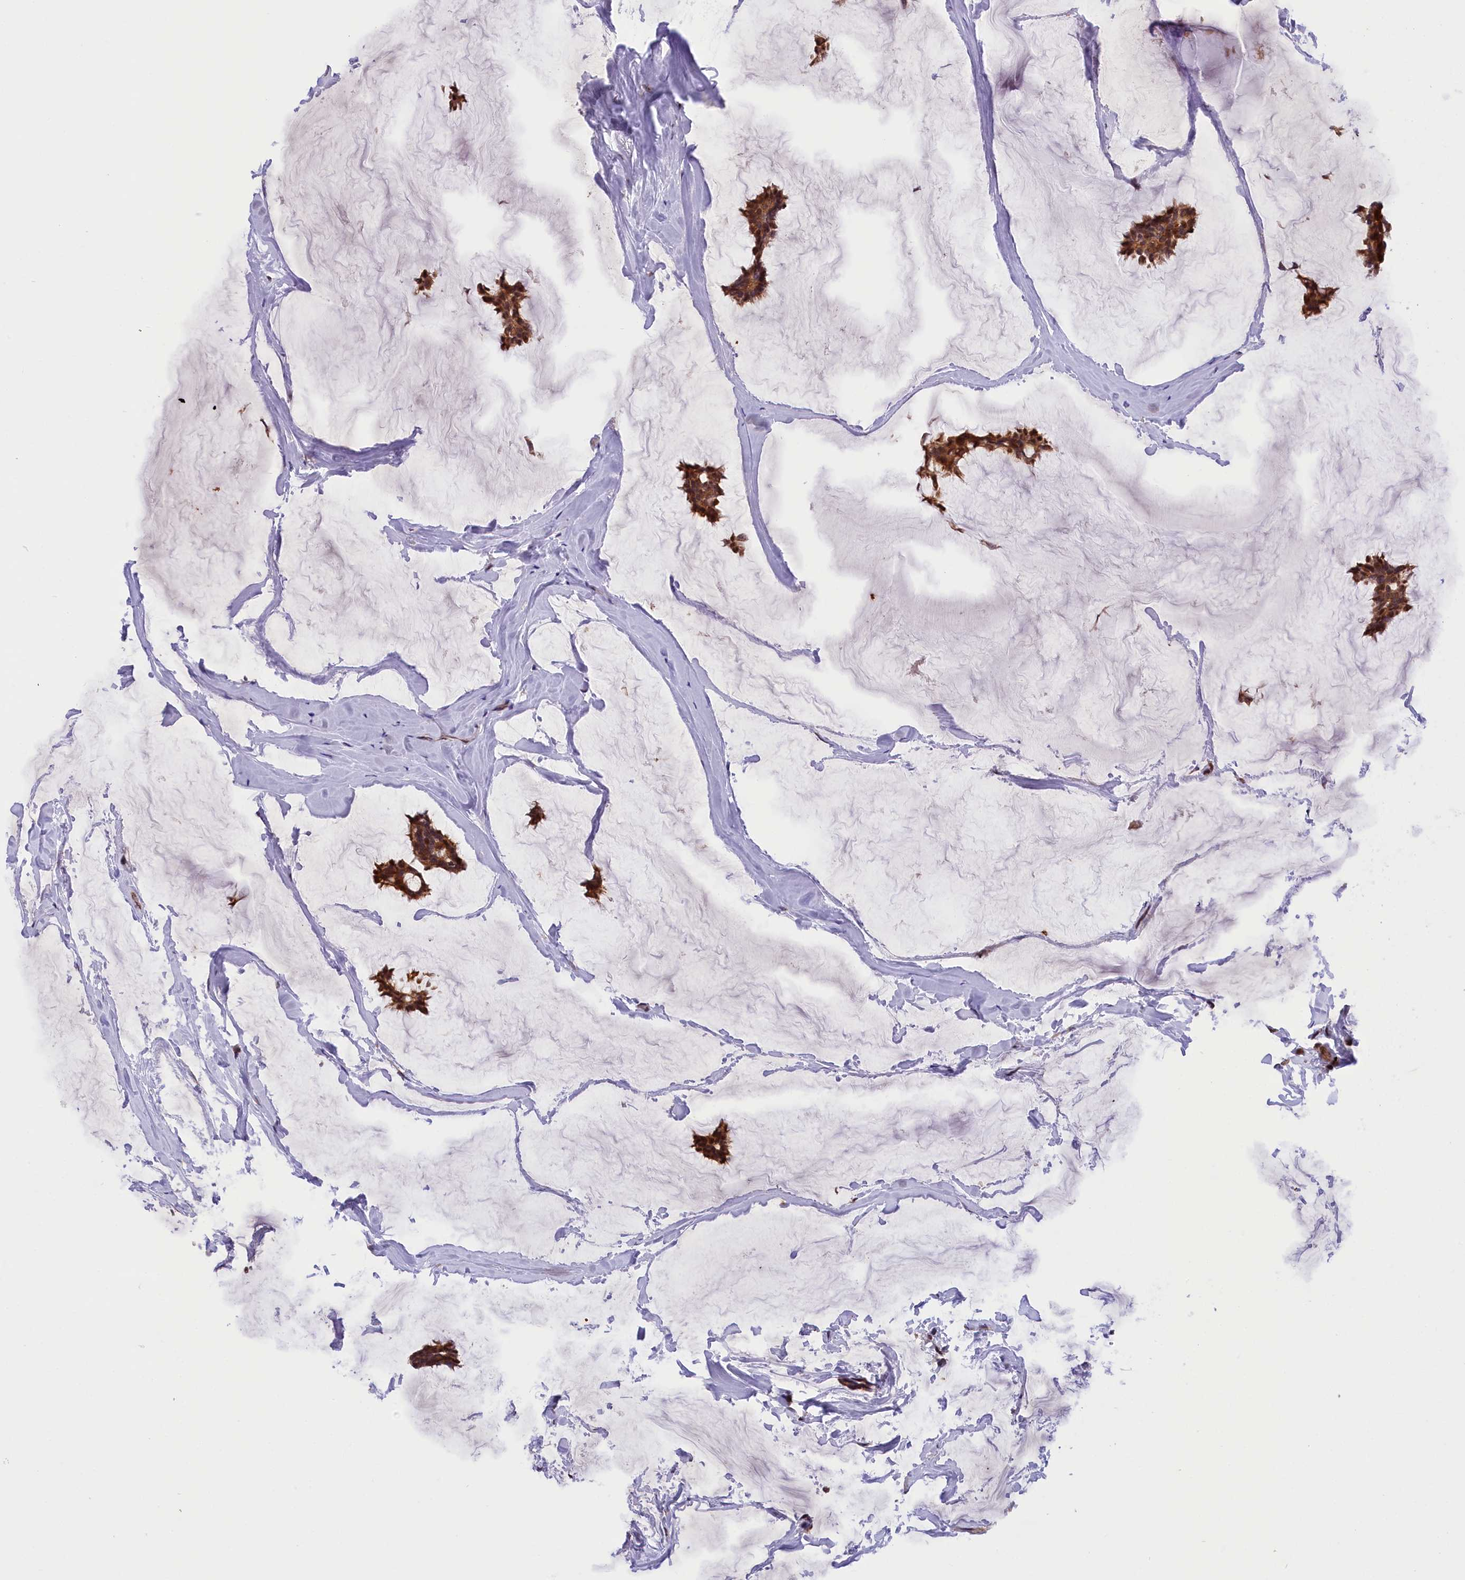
{"staining": {"intensity": "moderate", "quantity": ">75%", "location": "cytoplasmic/membranous,nuclear"}, "tissue": "breast cancer", "cell_type": "Tumor cells", "image_type": "cancer", "snomed": [{"axis": "morphology", "description": "Duct carcinoma"}, {"axis": "topography", "description": "Breast"}], "caption": "An immunohistochemistry photomicrograph of neoplastic tissue is shown. Protein staining in brown shows moderate cytoplasmic/membranous and nuclear positivity in breast cancer (intraductal carcinoma) within tumor cells. (Brightfield microscopy of DAB IHC at high magnification).", "gene": "SAMD4A", "patient": {"sex": "female", "age": 93}}